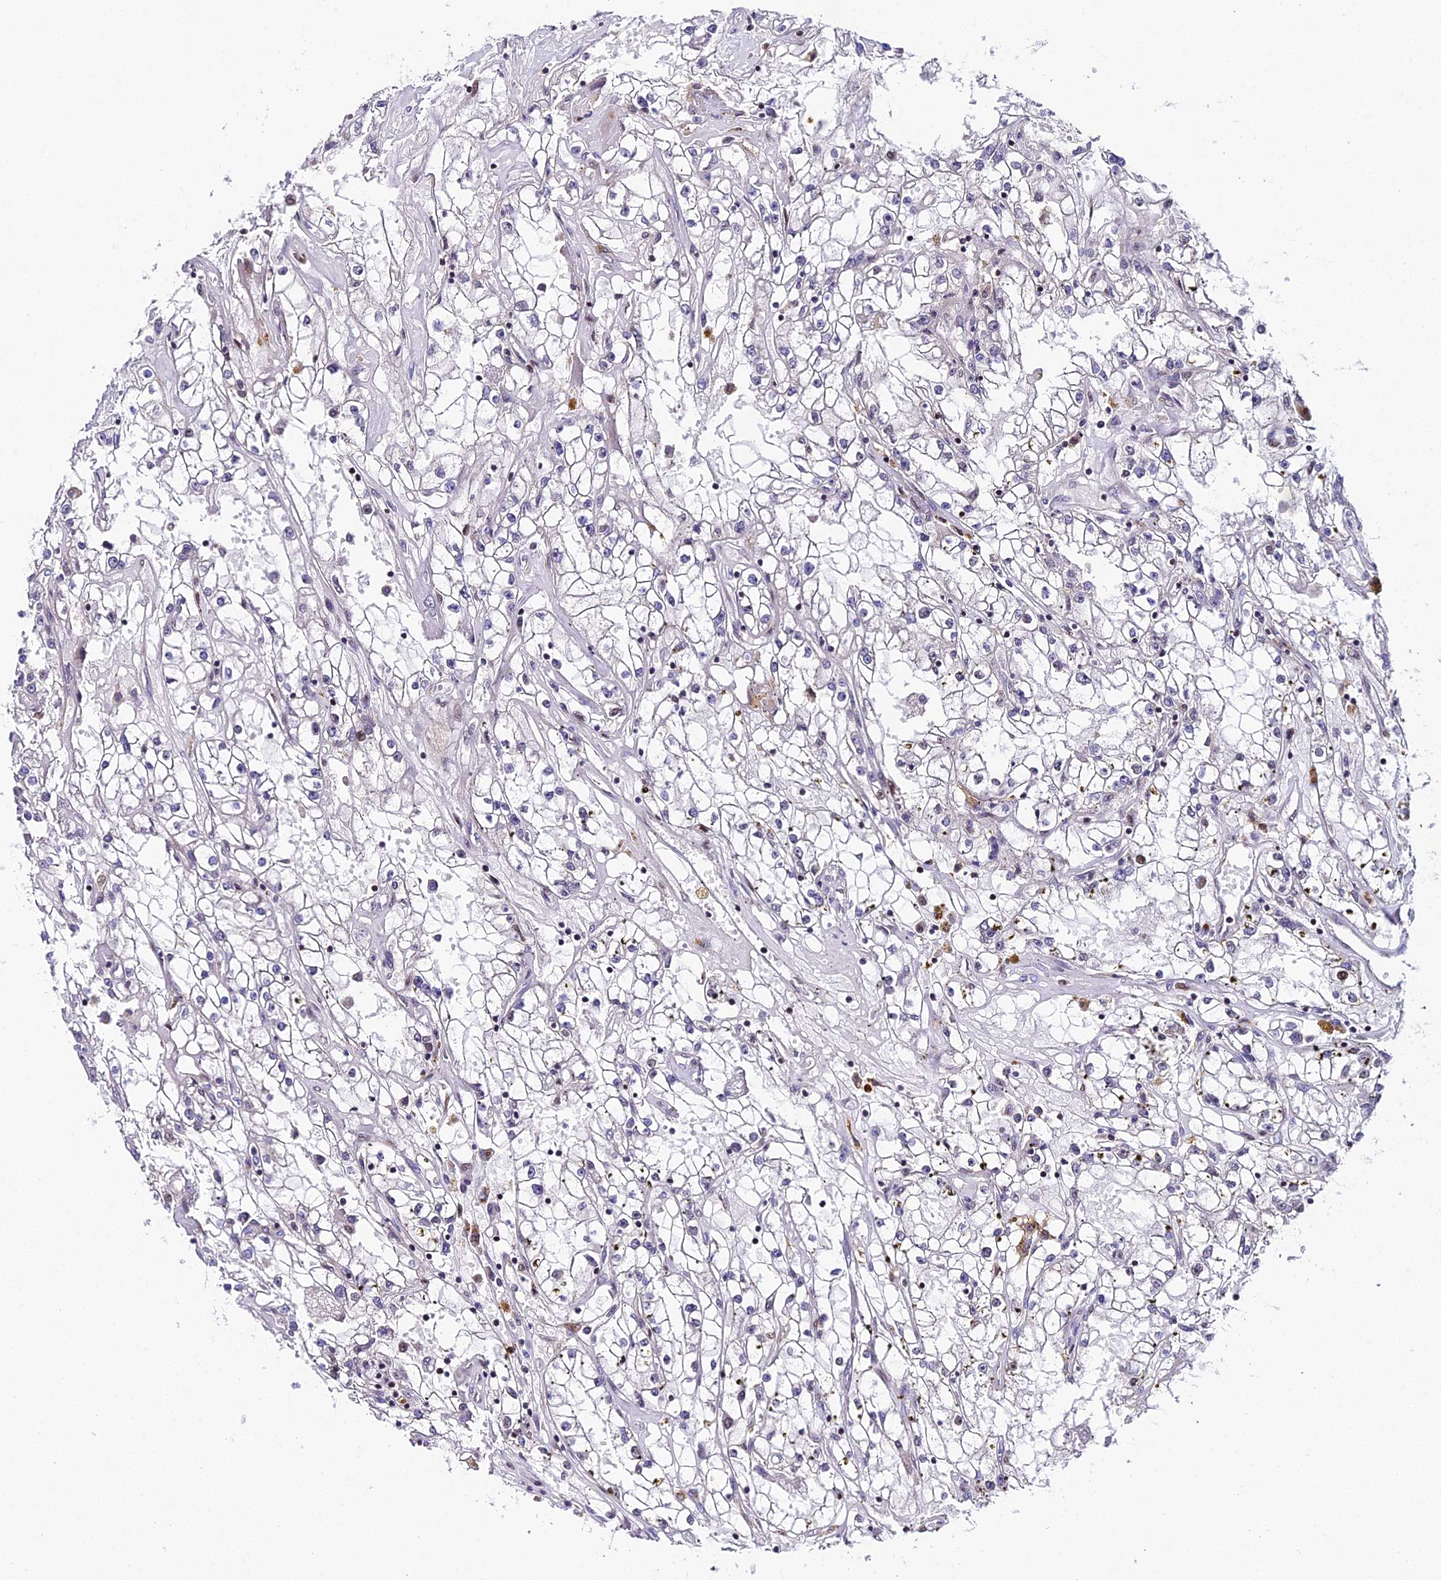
{"staining": {"intensity": "negative", "quantity": "none", "location": "none"}, "tissue": "renal cancer", "cell_type": "Tumor cells", "image_type": "cancer", "snomed": [{"axis": "morphology", "description": "Adenocarcinoma, NOS"}, {"axis": "topography", "description": "Kidney"}], "caption": "High power microscopy micrograph of an immunohistochemistry (IHC) micrograph of renal adenocarcinoma, revealing no significant positivity in tumor cells.", "gene": "SYT15", "patient": {"sex": "male", "age": 56}}